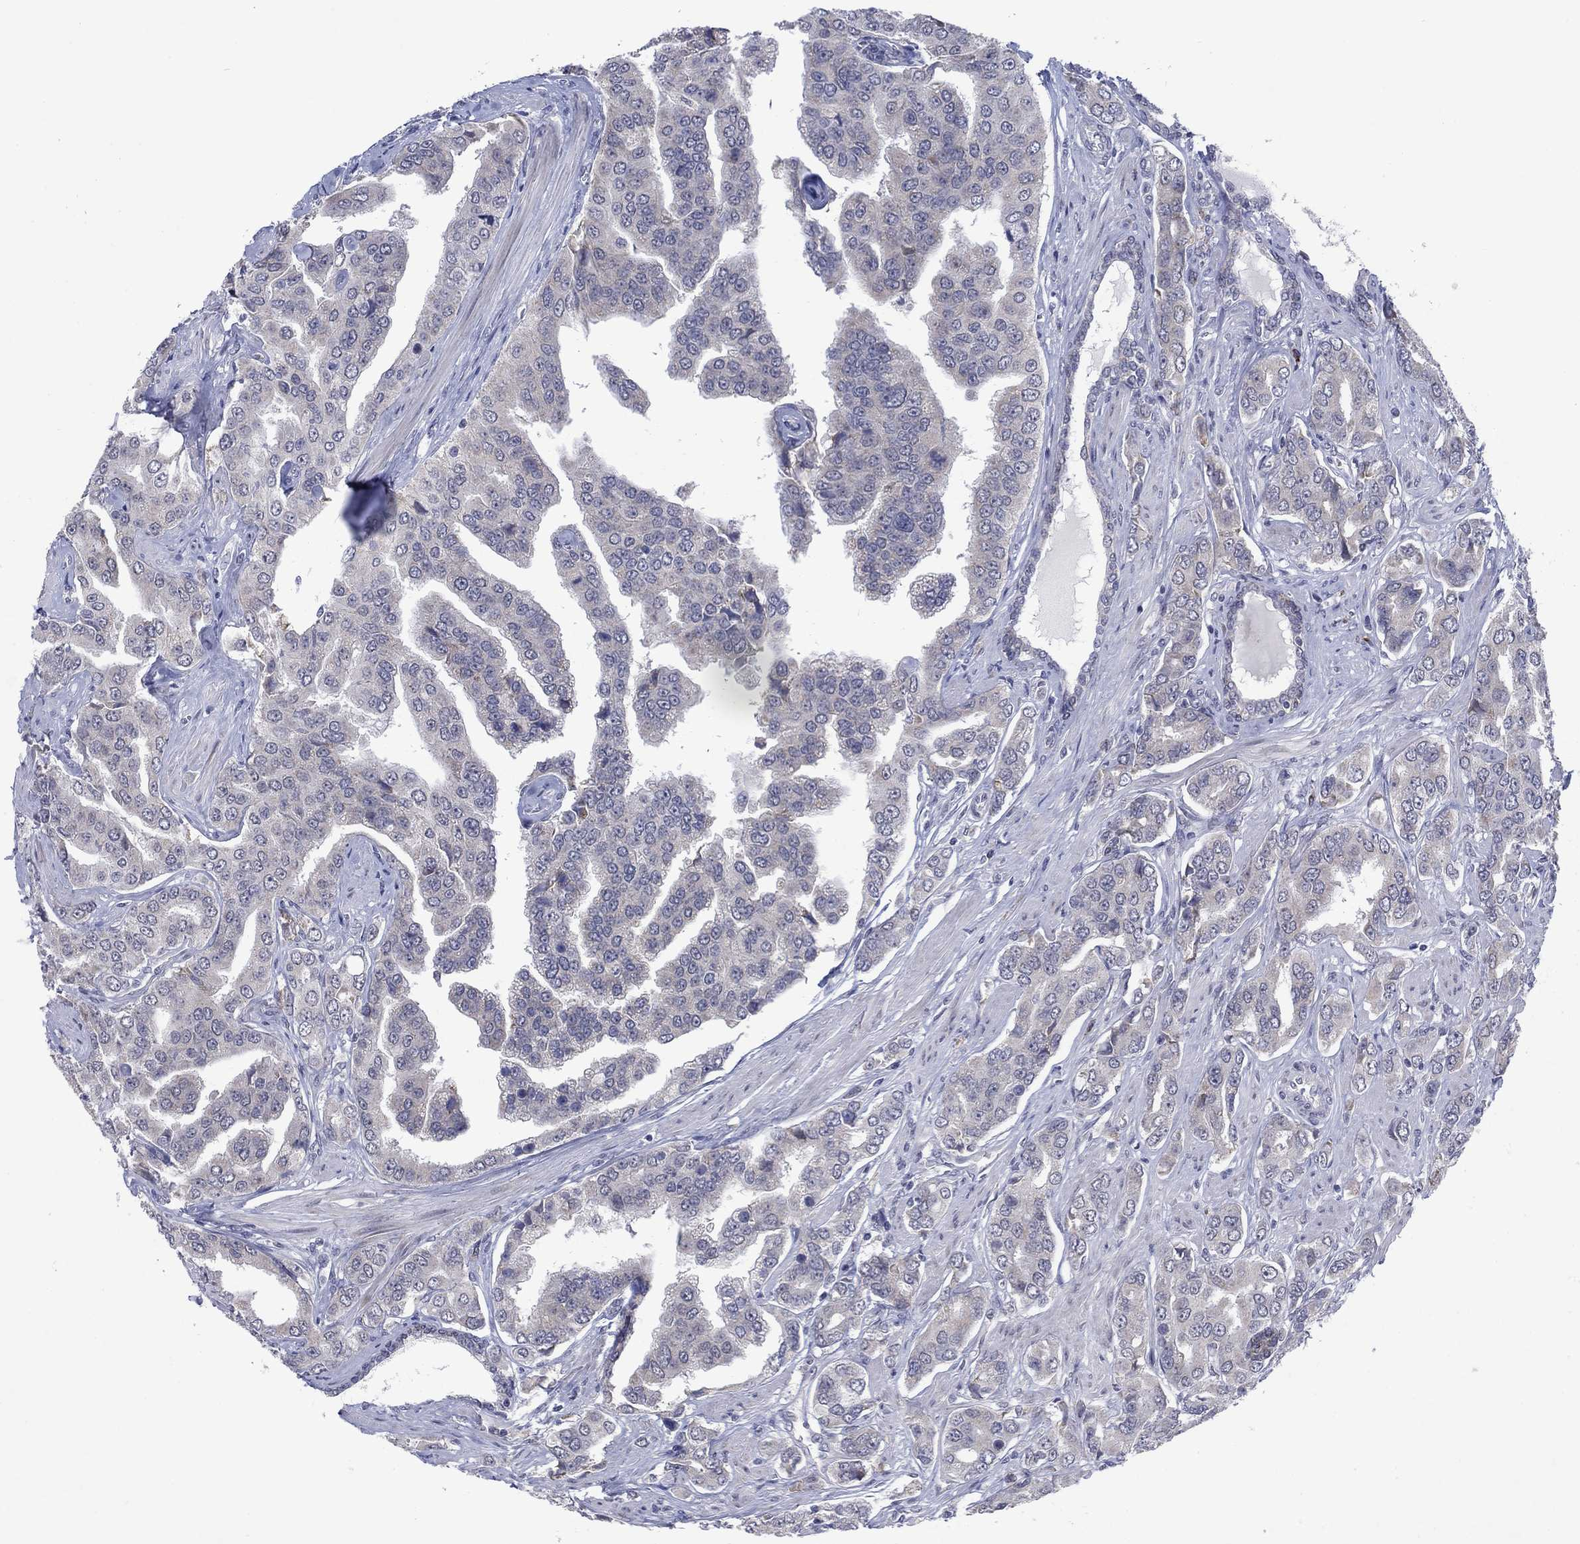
{"staining": {"intensity": "strong", "quantity": "<25%", "location": "cytoplasmic/membranous"}, "tissue": "prostate cancer", "cell_type": "Tumor cells", "image_type": "cancer", "snomed": [{"axis": "morphology", "description": "Adenocarcinoma, NOS"}, {"axis": "topography", "description": "Prostate and seminal vesicle, NOS"}, {"axis": "topography", "description": "Prostate"}], "caption": "Prostate cancer stained for a protein (brown) demonstrates strong cytoplasmic/membranous positive staining in about <25% of tumor cells.", "gene": "SDC1", "patient": {"sex": "male", "age": 69}}